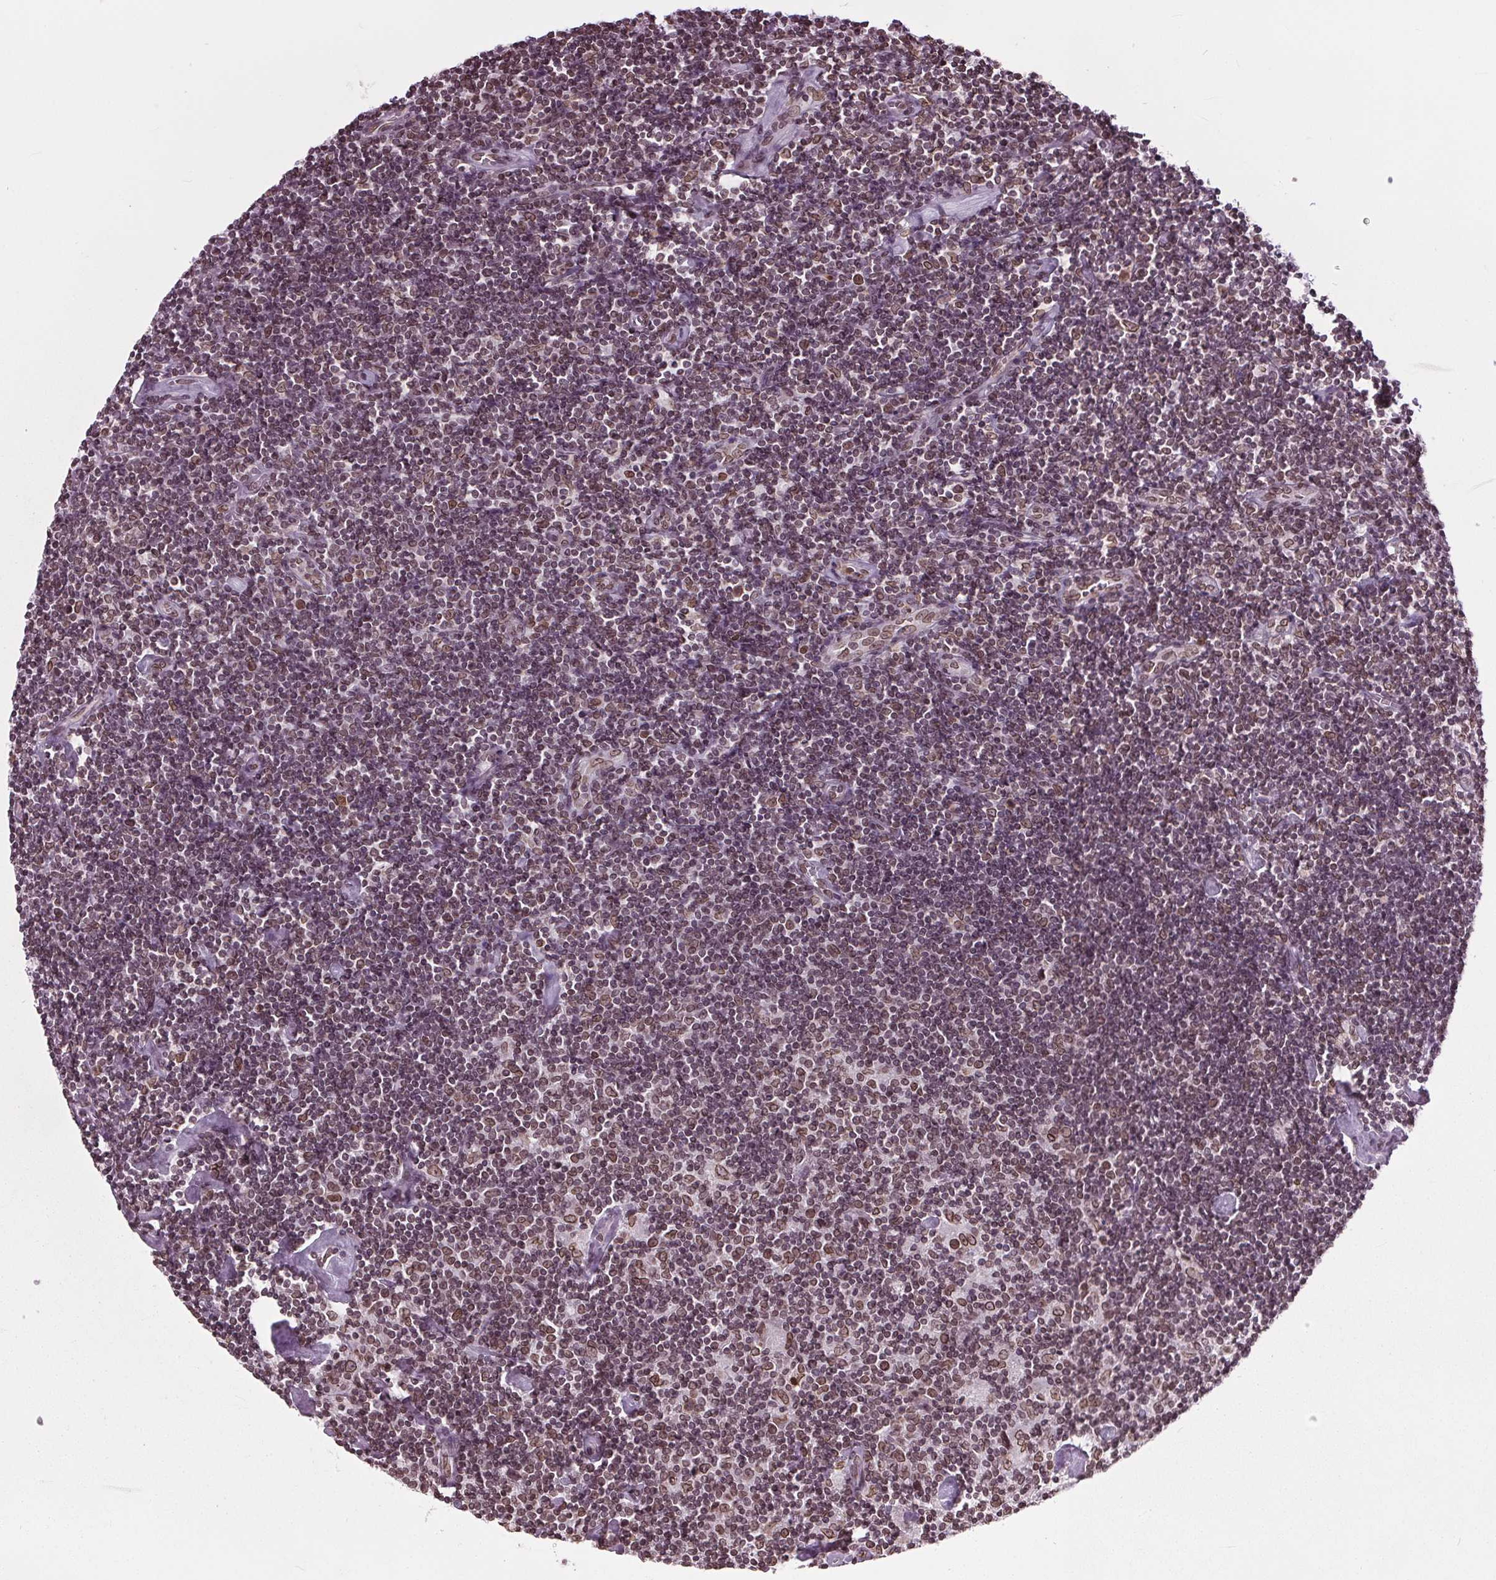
{"staining": {"intensity": "moderate", "quantity": ">75%", "location": "nuclear"}, "tissue": "lymphoma", "cell_type": "Tumor cells", "image_type": "cancer", "snomed": [{"axis": "morphology", "description": "Hodgkin's disease, NOS"}, {"axis": "topography", "description": "Lymph node"}], "caption": "Tumor cells reveal moderate nuclear staining in about >75% of cells in Hodgkin's disease.", "gene": "TTC39C", "patient": {"sex": "male", "age": 40}}